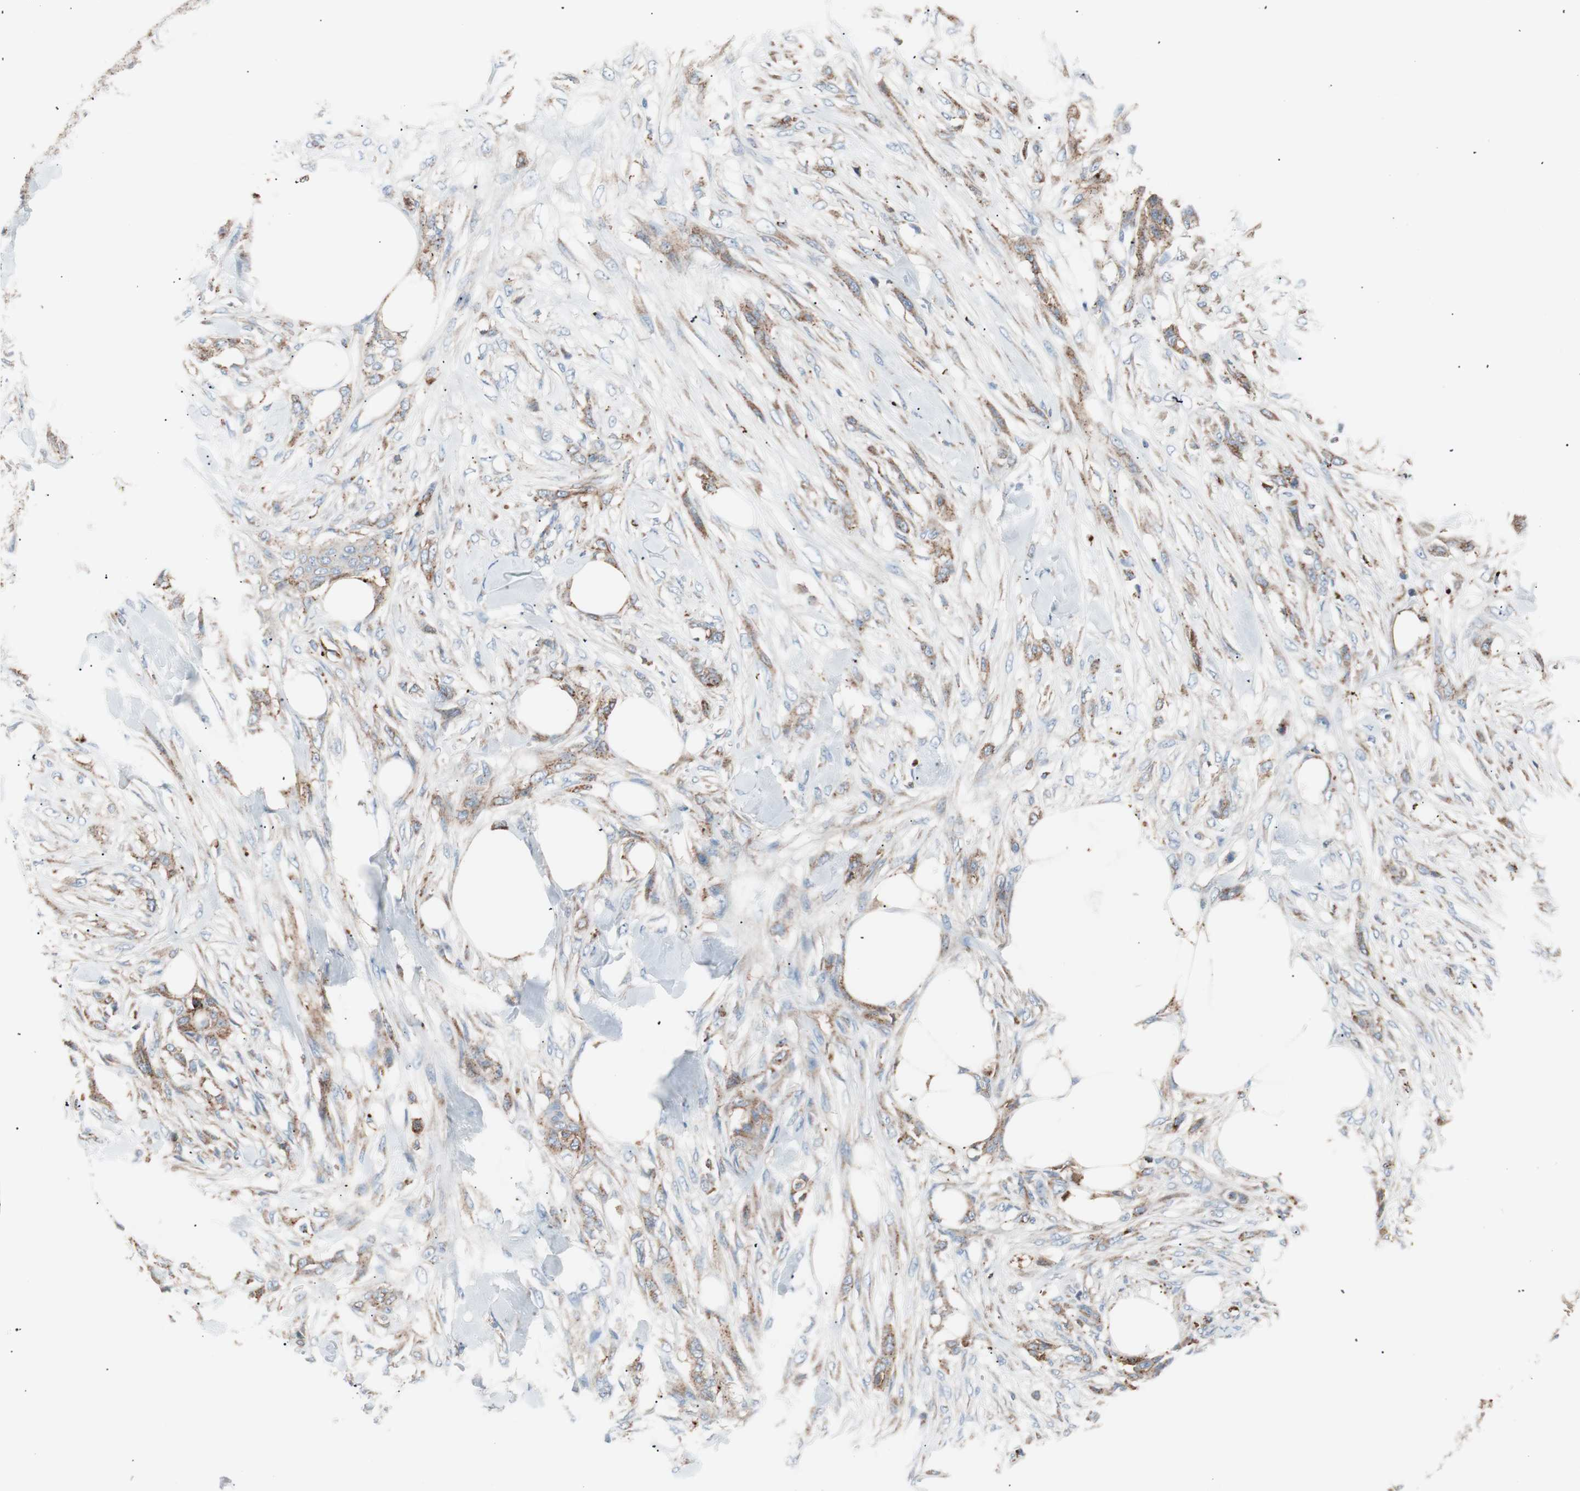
{"staining": {"intensity": "weak", "quantity": ">75%", "location": "cytoplasmic/membranous"}, "tissue": "skin cancer", "cell_type": "Tumor cells", "image_type": "cancer", "snomed": [{"axis": "morphology", "description": "Squamous cell carcinoma, NOS"}, {"axis": "topography", "description": "Skin"}], "caption": "Weak cytoplasmic/membranous expression is appreciated in approximately >75% of tumor cells in skin squamous cell carcinoma.", "gene": "FLOT2", "patient": {"sex": "female", "age": 59}}